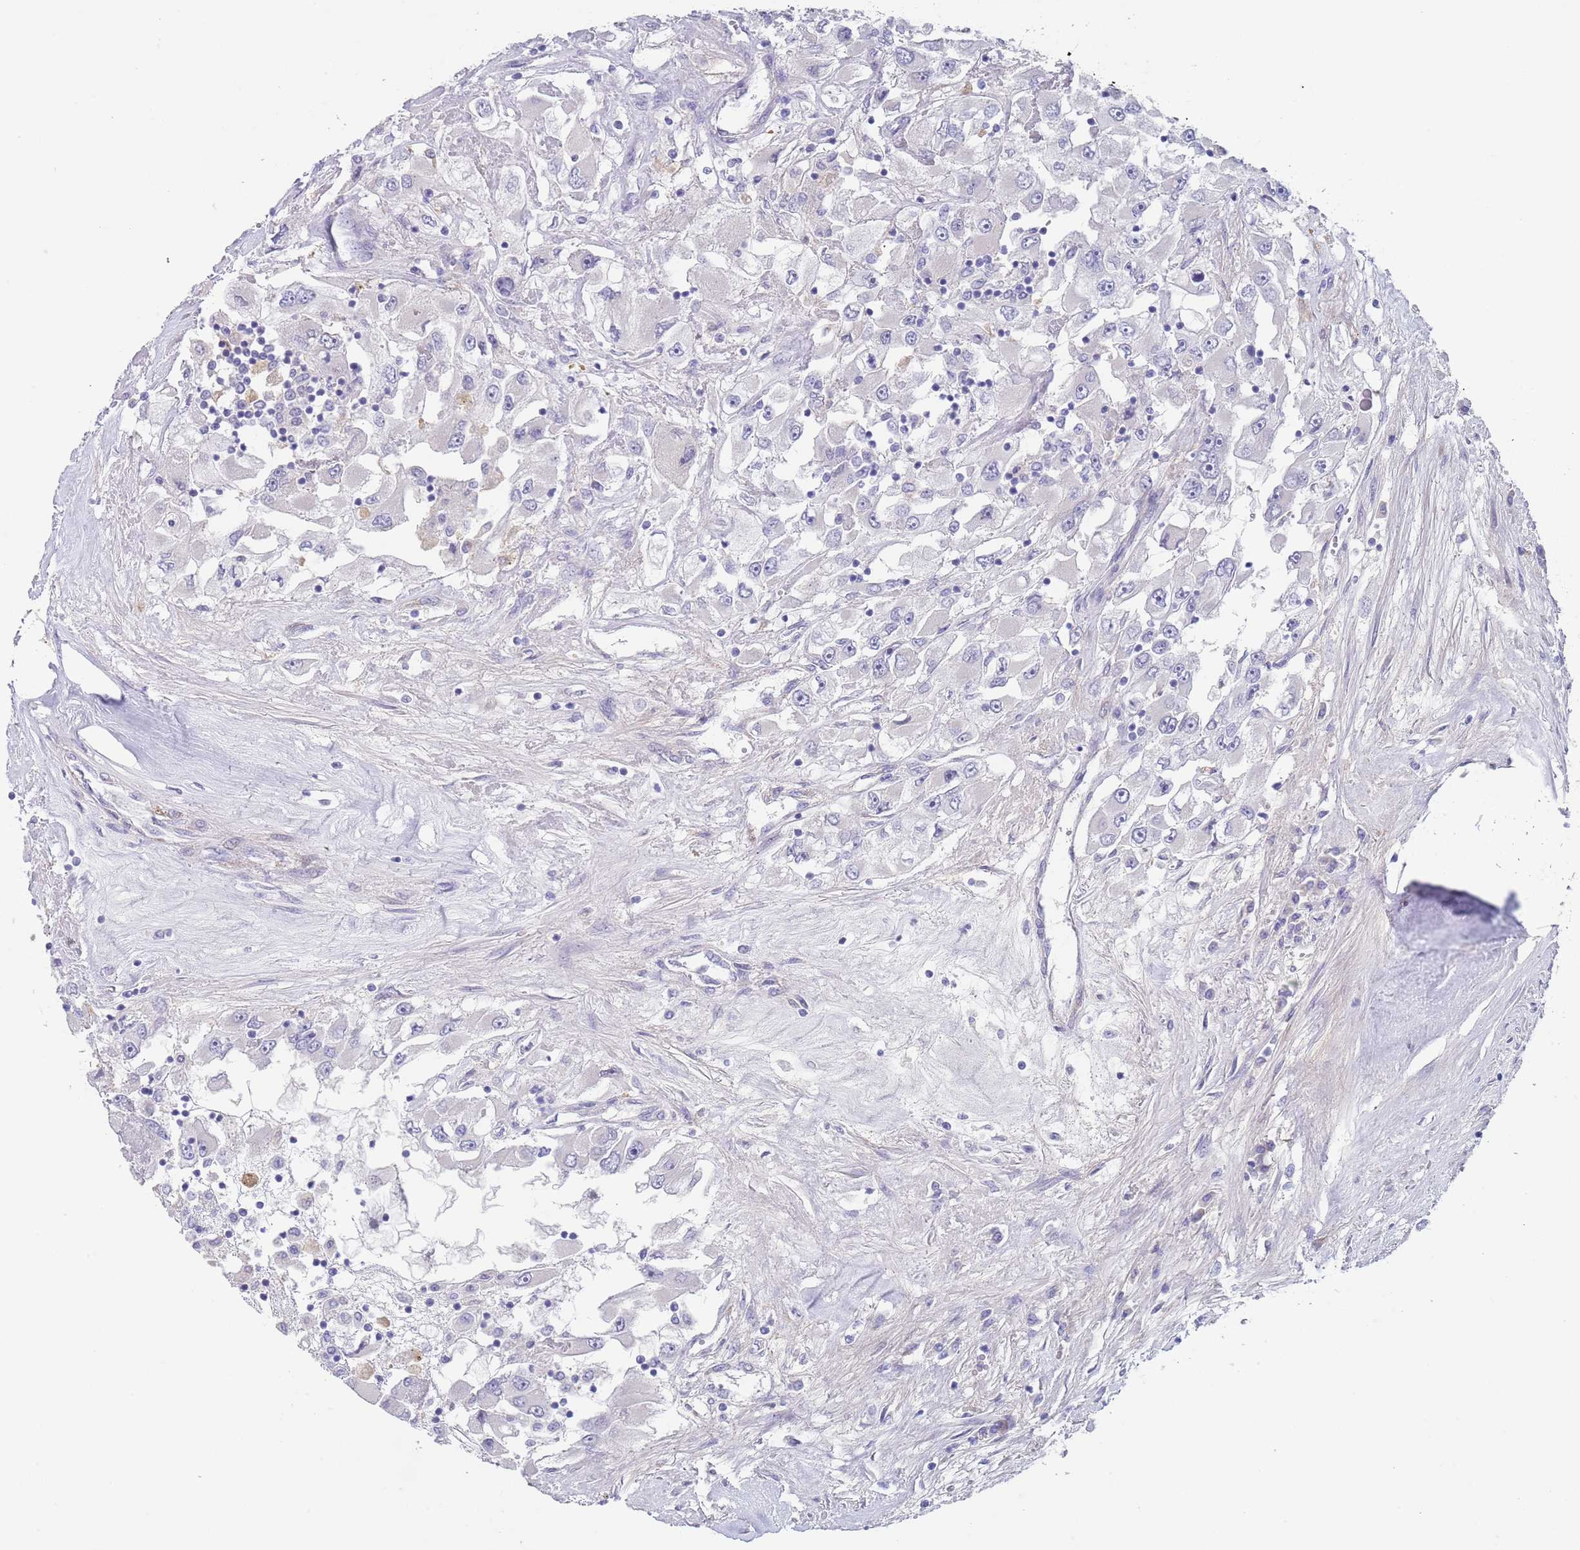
{"staining": {"intensity": "negative", "quantity": "none", "location": "none"}, "tissue": "renal cancer", "cell_type": "Tumor cells", "image_type": "cancer", "snomed": [{"axis": "morphology", "description": "Adenocarcinoma, NOS"}, {"axis": "topography", "description": "Kidney"}], "caption": "High magnification brightfield microscopy of adenocarcinoma (renal) stained with DAB (3,3'-diaminobenzidine) (brown) and counterstained with hematoxylin (blue): tumor cells show no significant expression. Nuclei are stained in blue.", "gene": "RNF169", "patient": {"sex": "female", "age": 52}}